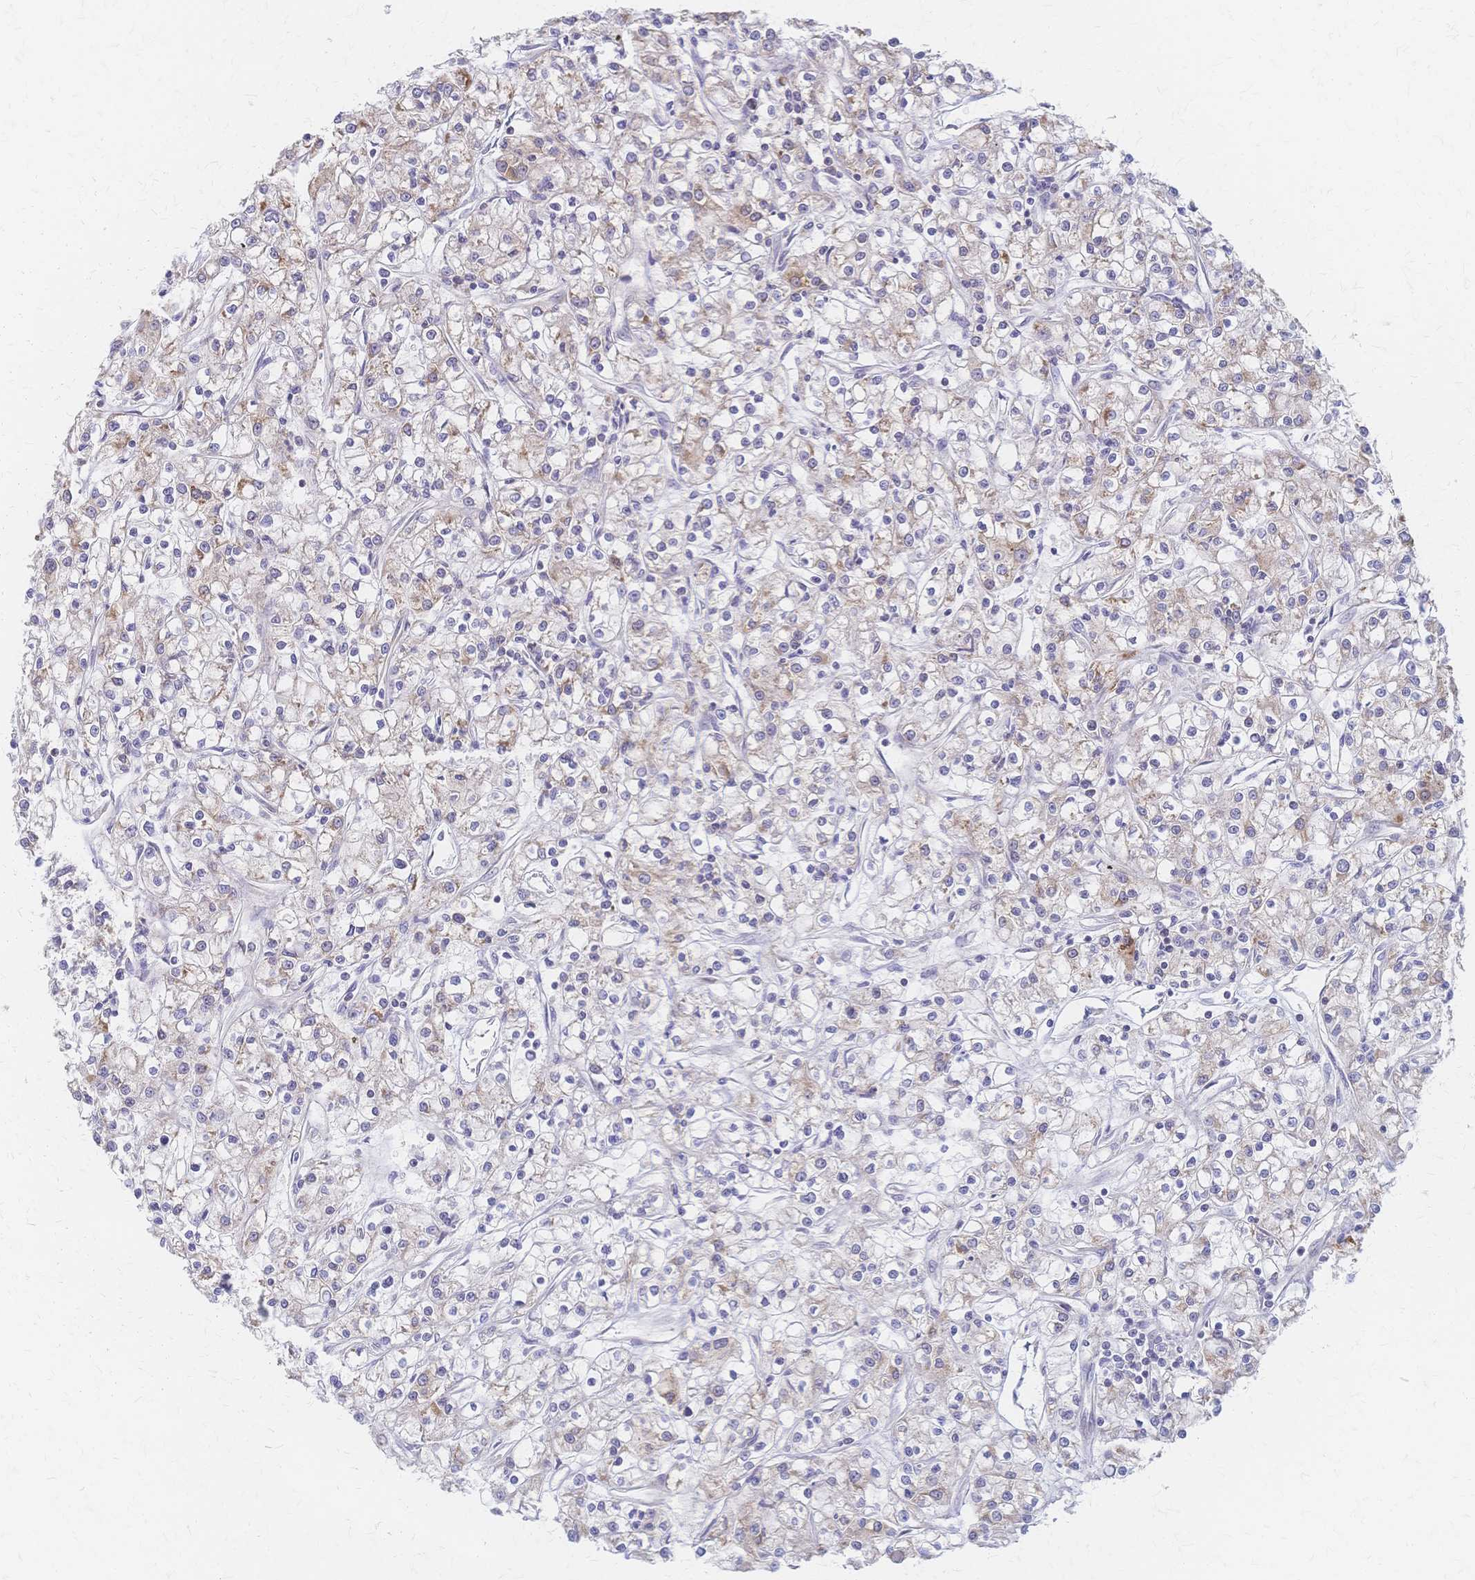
{"staining": {"intensity": "weak", "quantity": "<25%", "location": "cytoplasmic/membranous"}, "tissue": "renal cancer", "cell_type": "Tumor cells", "image_type": "cancer", "snomed": [{"axis": "morphology", "description": "Adenocarcinoma, NOS"}, {"axis": "topography", "description": "Kidney"}], "caption": "Renal adenocarcinoma stained for a protein using IHC reveals no expression tumor cells.", "gene": "CYB5A", "patient": {"sex": "female", "age": 59}}